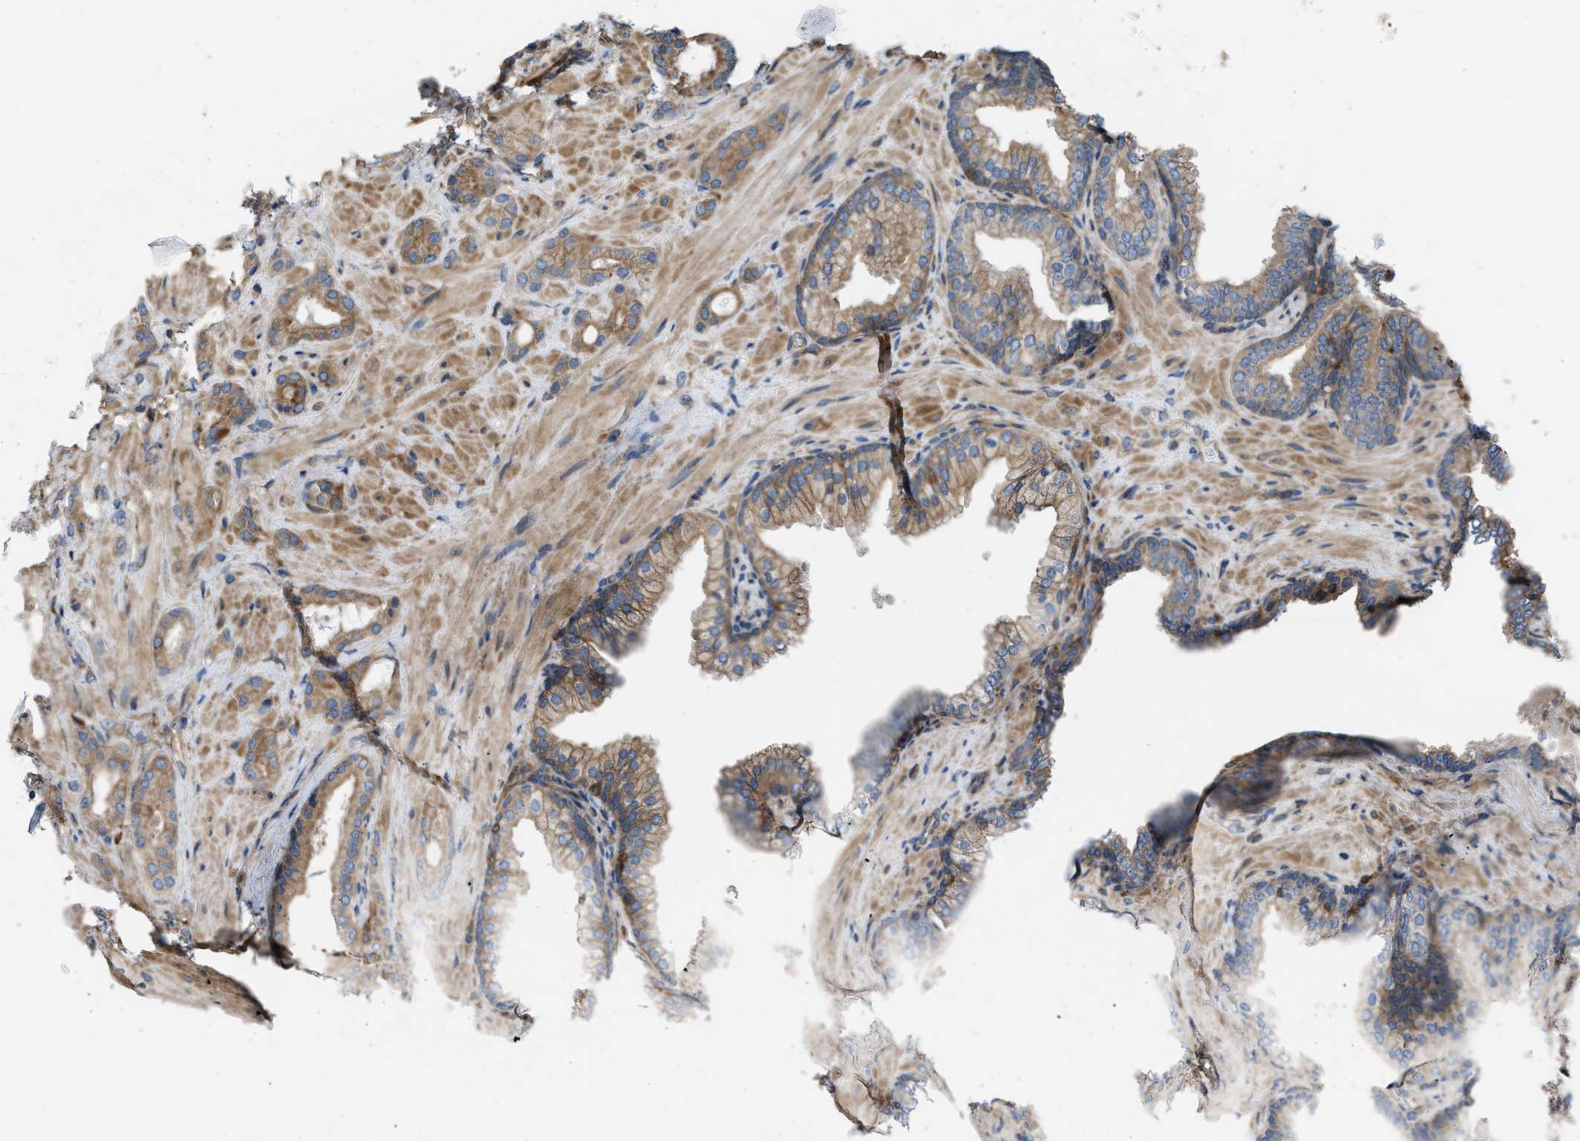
{"staining": {"intensity": "moderate", "quantity": ">75%", "location": "cytoplasmic/membranous"}, "tissue": "prostate cancer", "cell_type": "Tumor cells", "image_type": "cancer", "snomed": [{"axis": "morphology", "description": "Adenocarcinoma, High grade"}, {"axis": "topography", "description": "Prostate"}], "caption": "An image showing moderate cytoplasmic/membranous expression in approximately >75% of tumor cells in high-grade adenocarcinoma (prostate), as visualized by brown immunohistochemical staining.", "gene": "MYO18A", "patient": {"sex": "male", "age": 64}}